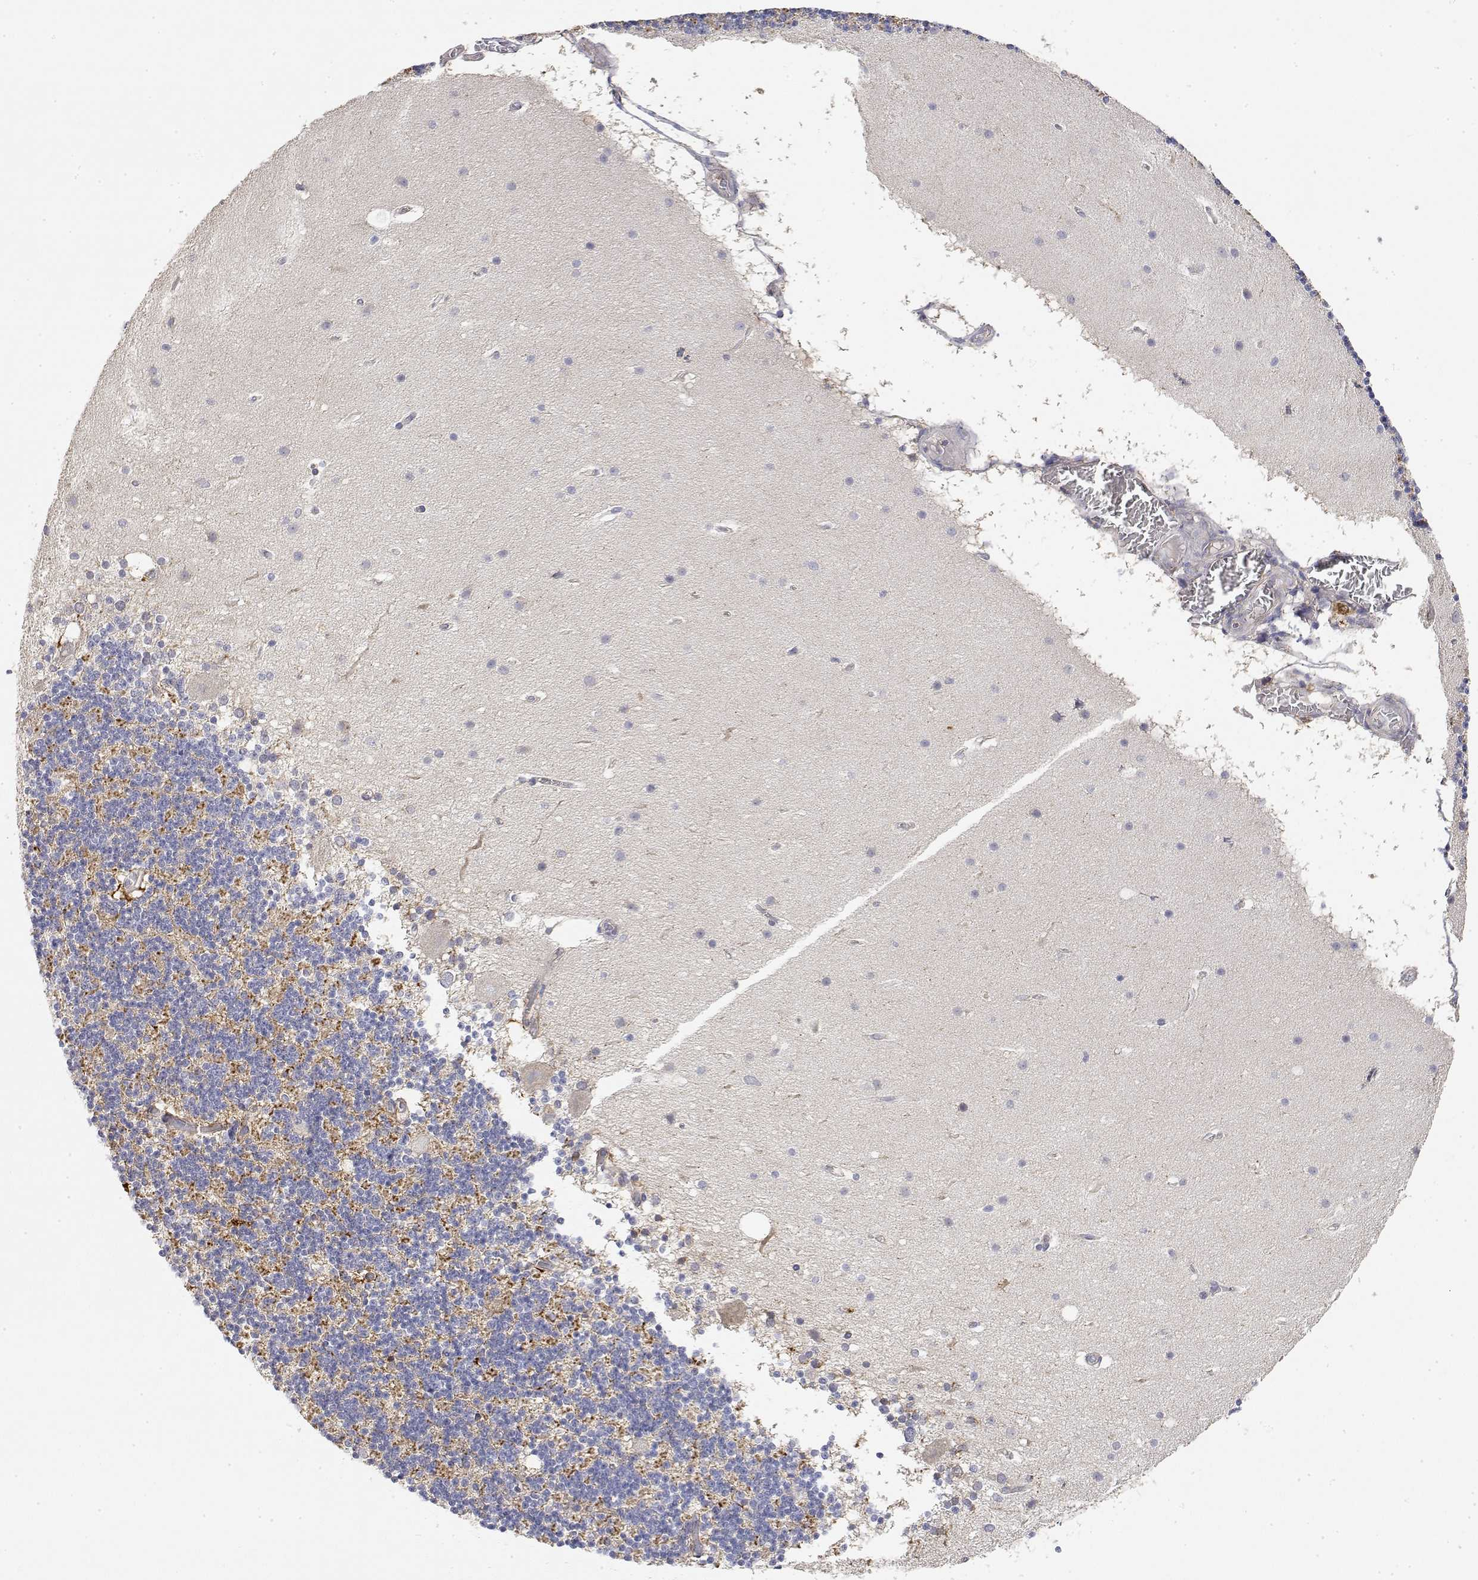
{"staining": {"intensity": "moderate", "quantity": "25%-75%", "location": "cytoplasmic/membranous"}, "tissue": "cerebellum", "cell_type": "Cells in granular layer", "image_type": "normal", "snomed": [{"axis": "morphology", "description": "Normal tissue, NOS"}, {"axis": "topography", "description": "Cerebellum"}], "caption": "An immunohistochemistry (IHC) photomicrograph of normal tissue is shown. Protein staining in brown shows moderate cytoplasmic/membranous positivity in cerebellum within cells in granular layer.", "gene": "LONRF3", "patient": {"sex": "male", "age": 70}}